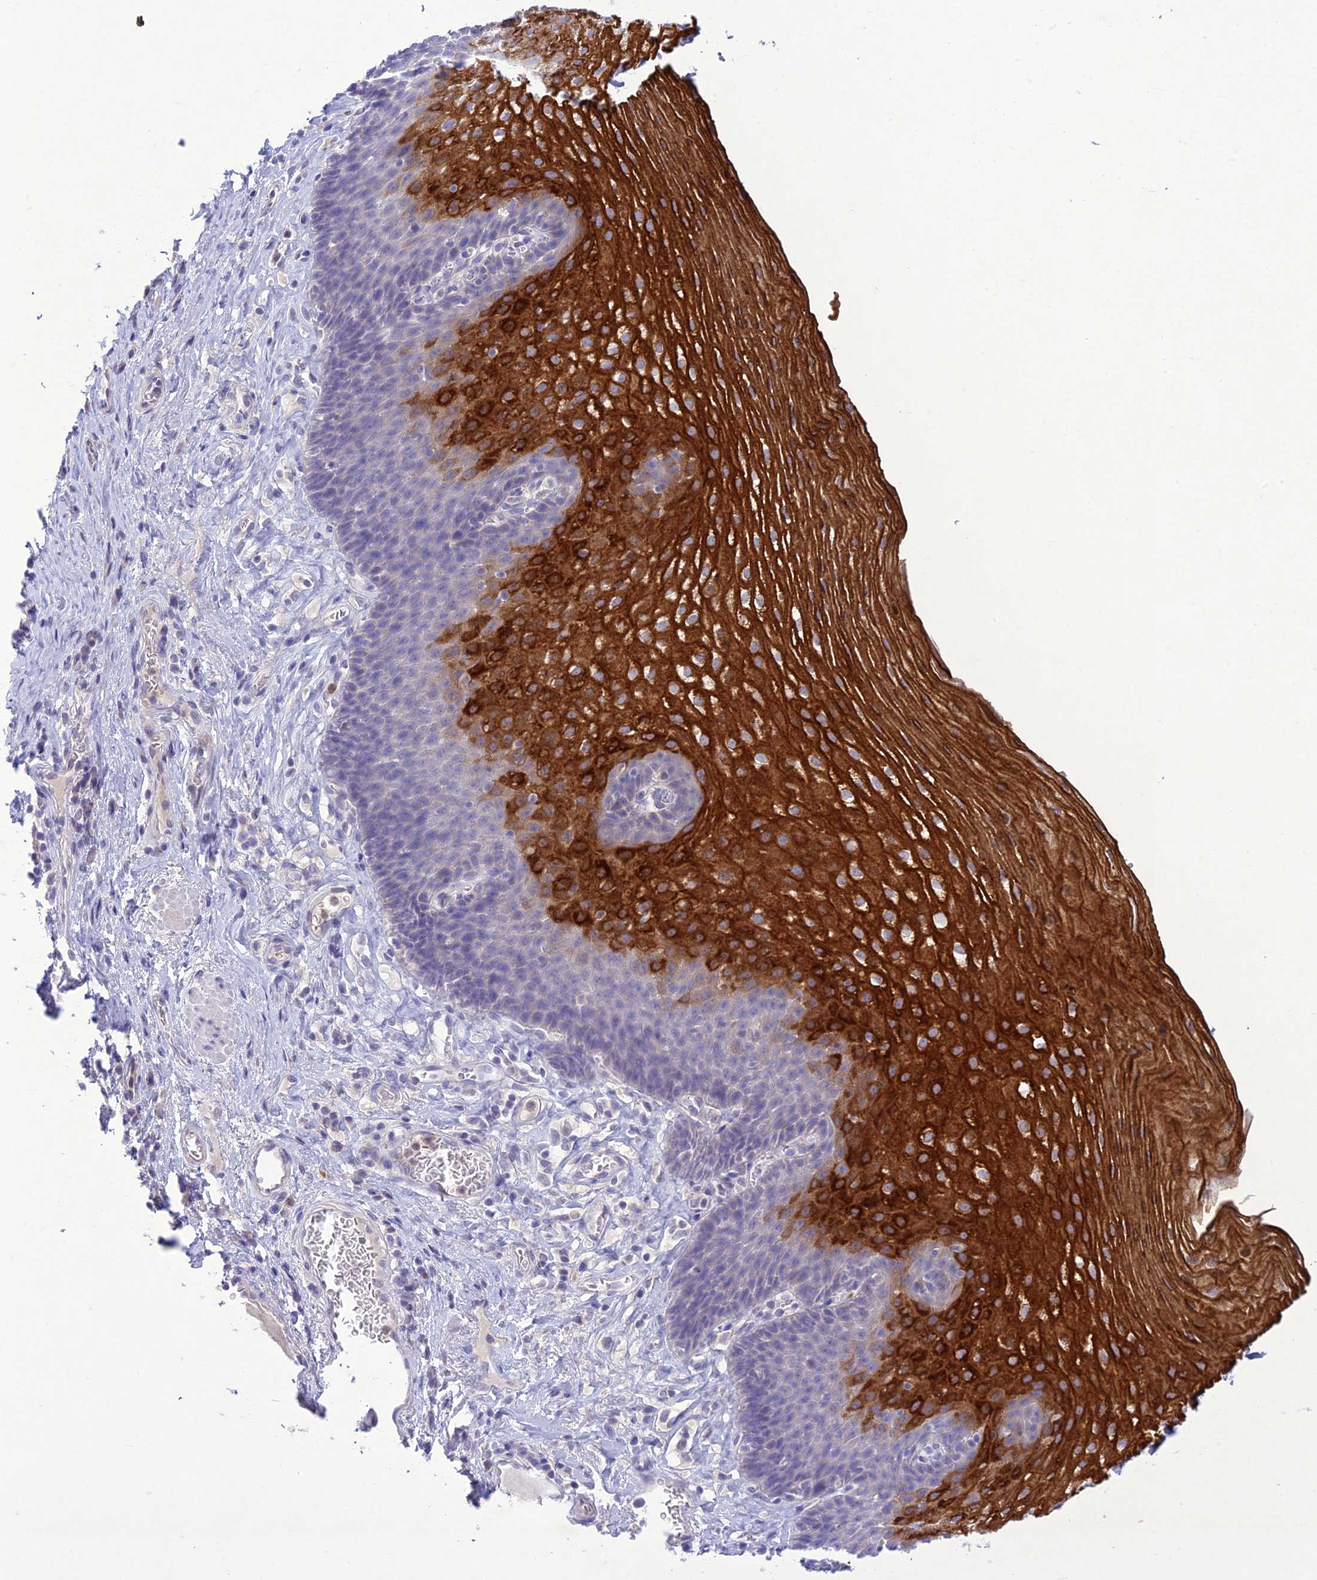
{"staining": {"intensity": "strong", "quantity": "<25%", "location": "cytoplasmic/membranous"}, "tissue": "esophagus", "cell_type": "Squamous epithelial cells", "image_type": "normal", "snomed": [{"axis": "morphology", "description": "Normal tissue, NOS"}, {"axis": "topography", "description": "Esophagus"}], "caption": "Esophagus stained with a brown dye displays strong cytoplasmic/membranous positive expression in approximately <25% of squamous epithelial cells.", "gene": "SLC13A5", "patient": {"sex": "female", "age": 66}}